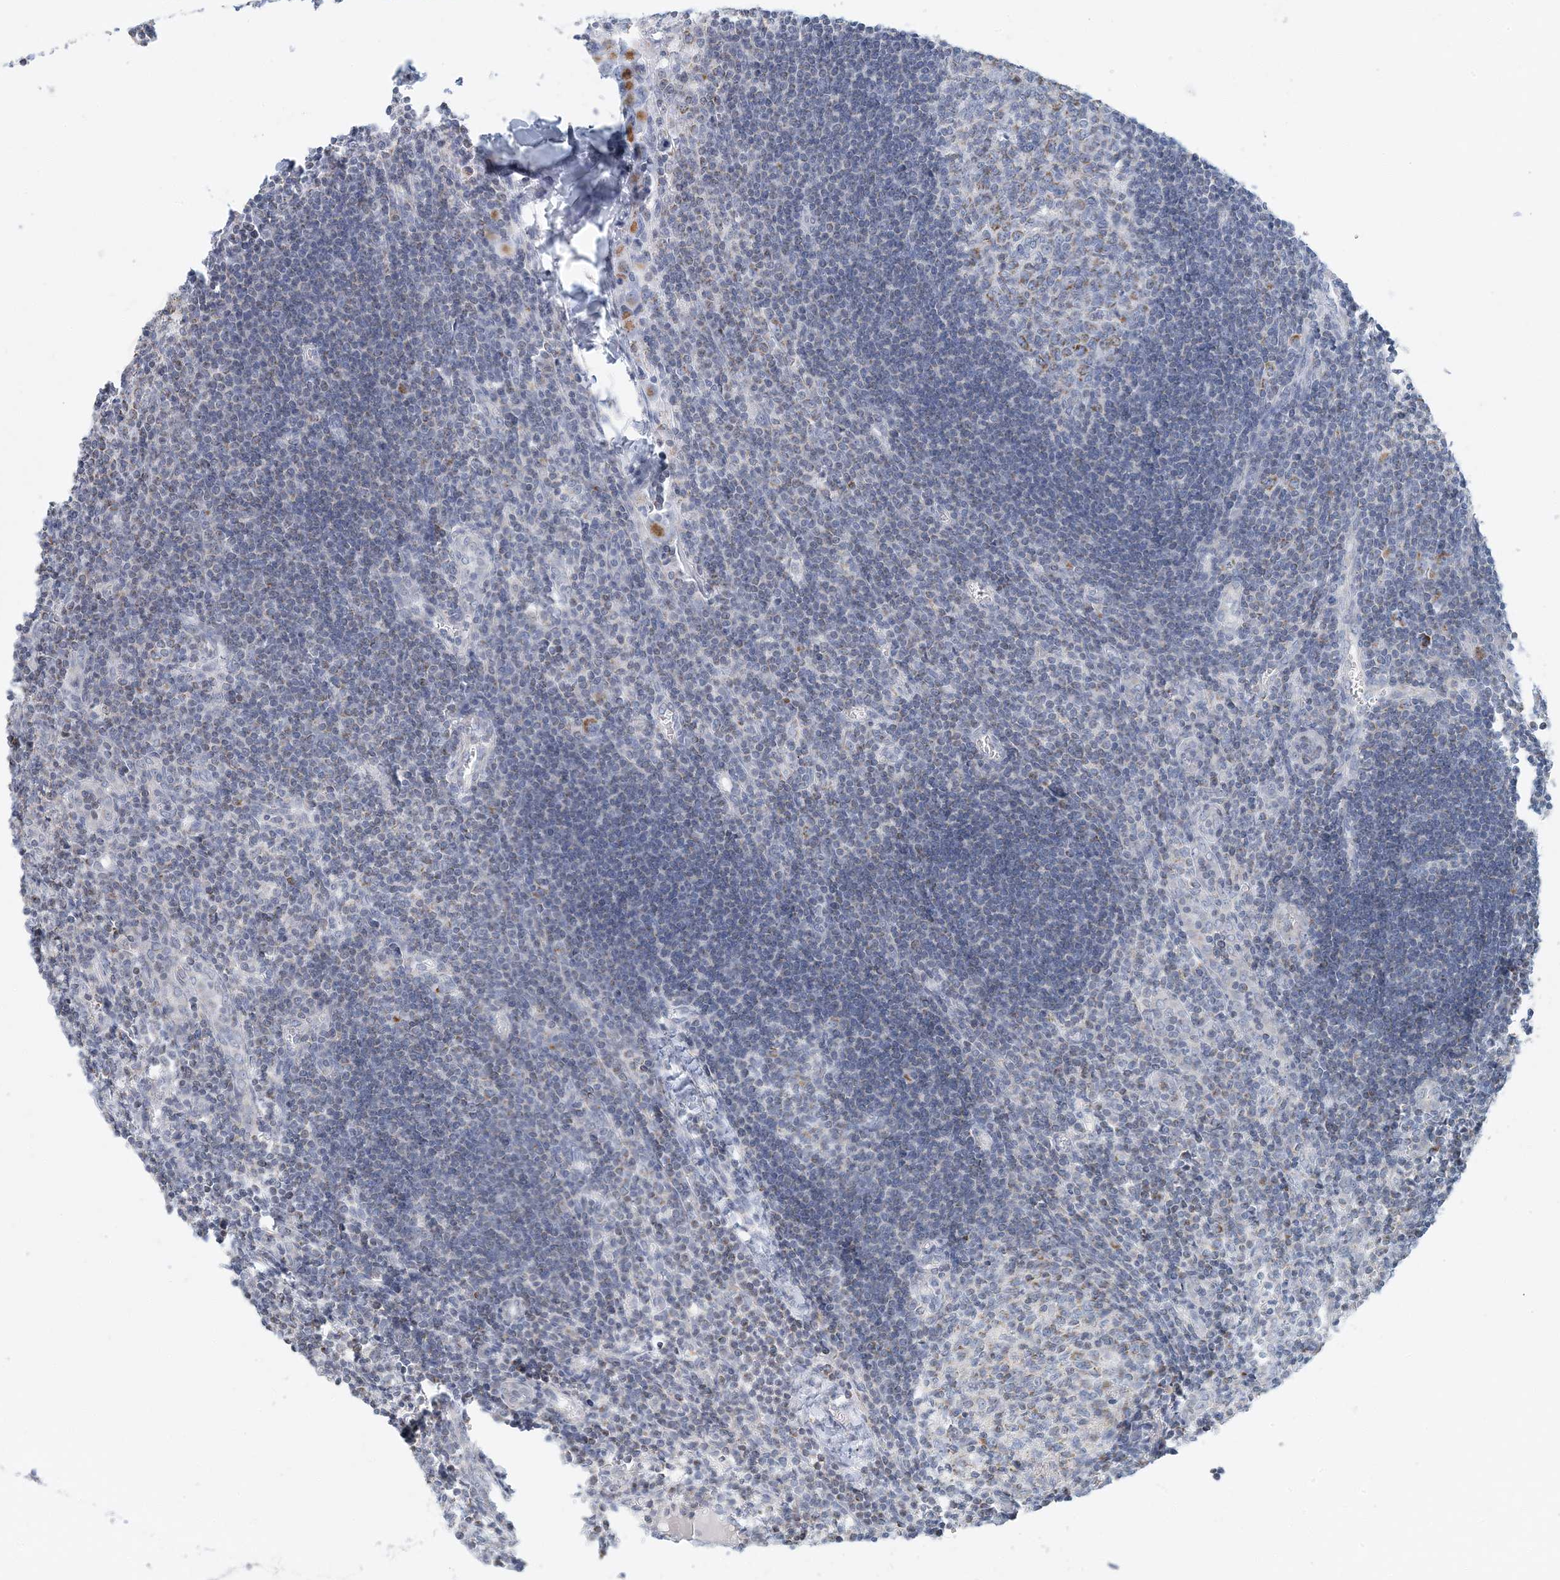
{"staining": {"intensity": "moderate", "quantity": "25%-75%", "location": "cytoplasmic/membranous"}, "tissue": "lymph node", "cell_type": "Germinal center cells", "image_type": "normal", "snomed": [{"axis": "morphology", "description": "Normal tissue, NOS"}, {"axis": "morphology", "description": "Malignant melanoma, Metastatic site"}, {"axis": "topography", "description": "Lymph node"}], "caption": "Immunohistochemistry (IHC) histopathology image of unremarkable lymph node: human lymph node stained using immunohistochemistry exhibits medium levels of moderate protein expression localized specifically in the cytoplasmic/membranous of germinal center cells, appearing as a cytoplasmic/membranous brown color.", "gene": "BDH1", "patient": {"sex": "male", "age": 41}}